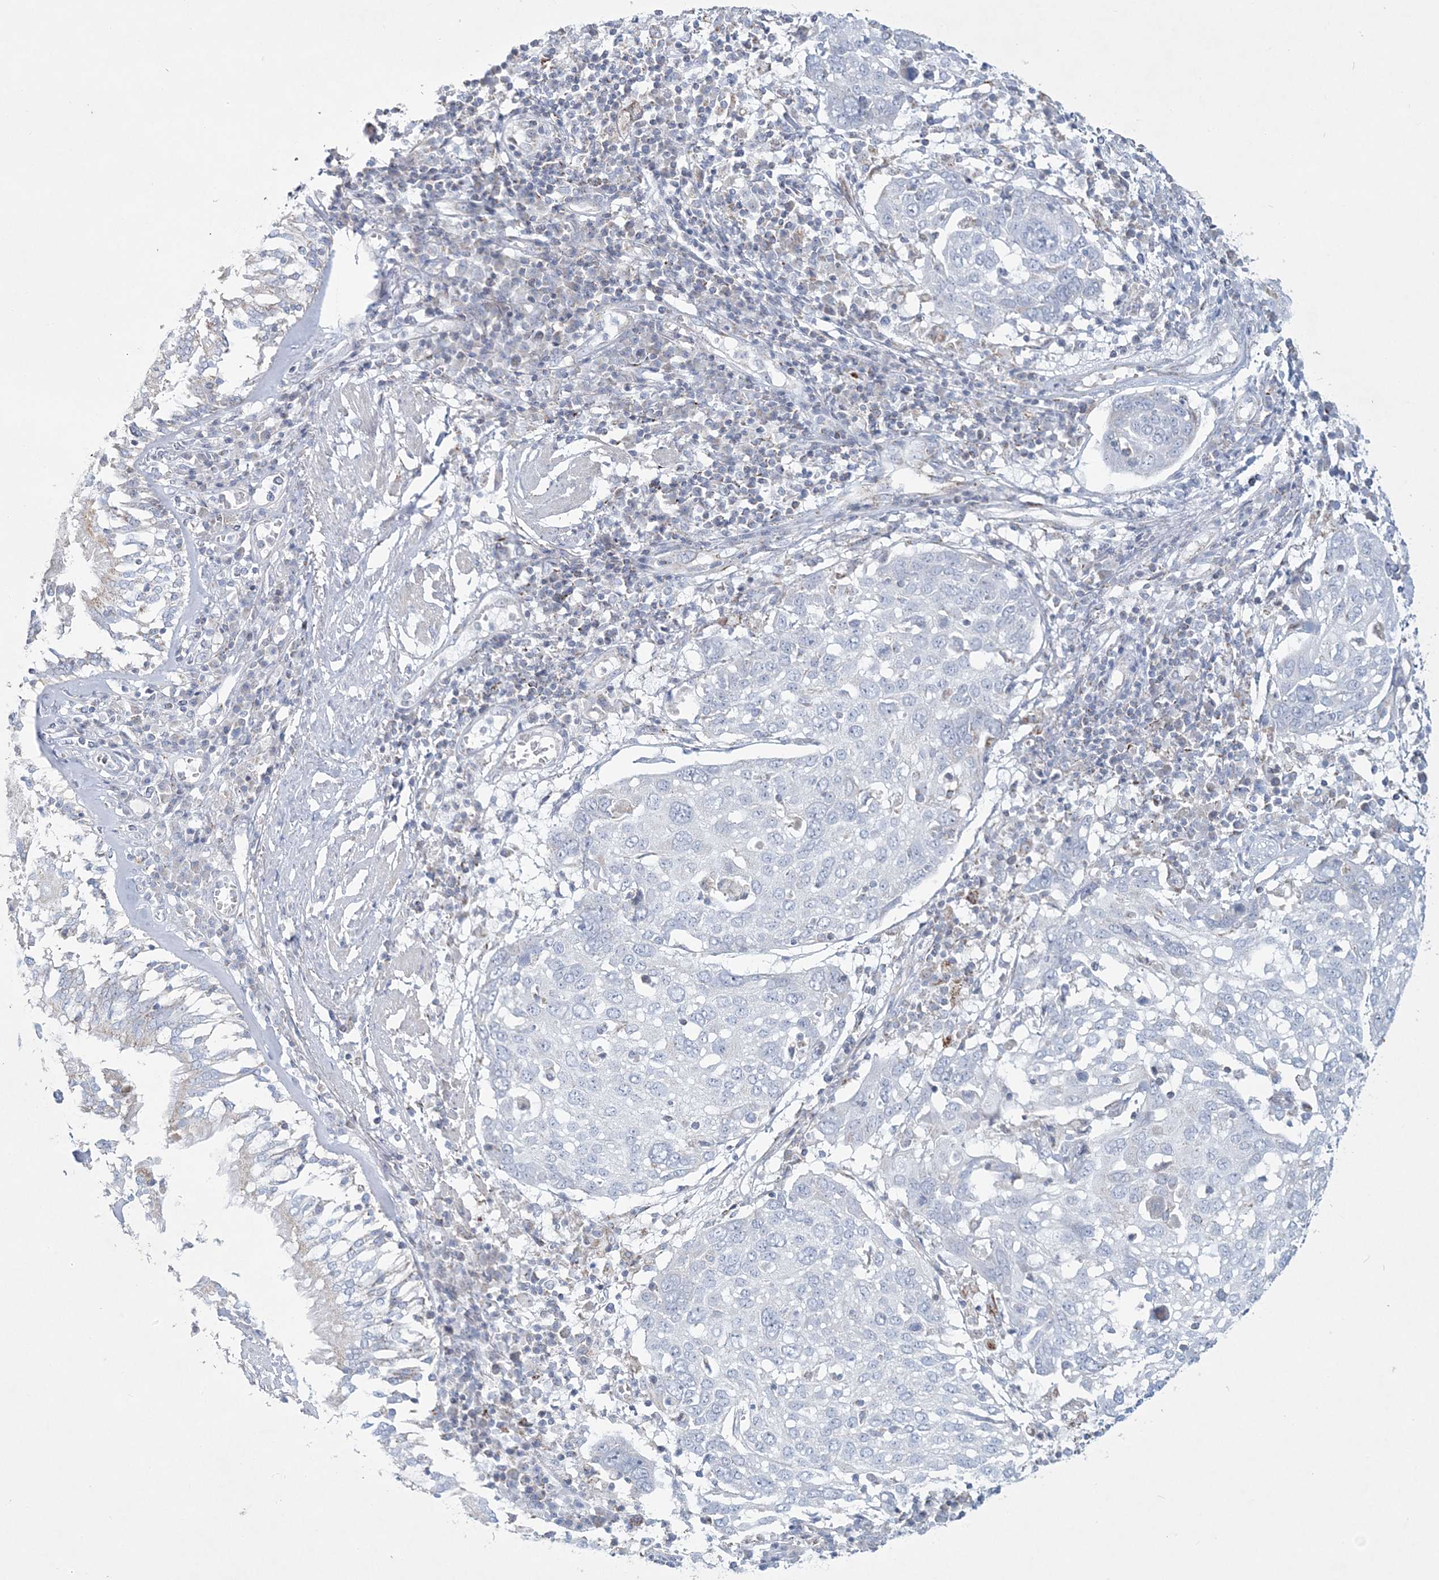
{"staining": {"intensity": "negative", "quantity": "none", "location": "none"}, "tissue": "lung cancer", "cell_type": "Tumor cells", "image_type": "cancer", "snomed": [{"axis": "morphology", "description": "Squamous cell carcinoma, NOS"}, {"axis": "topography", "description": "Lung"}], "caption": "Tumor cells show no significant protein expression in lung cancer (squamous cell carcinoma).", "gene": "TBC1D7", "patient": {"sex": "male", "age": 65}}